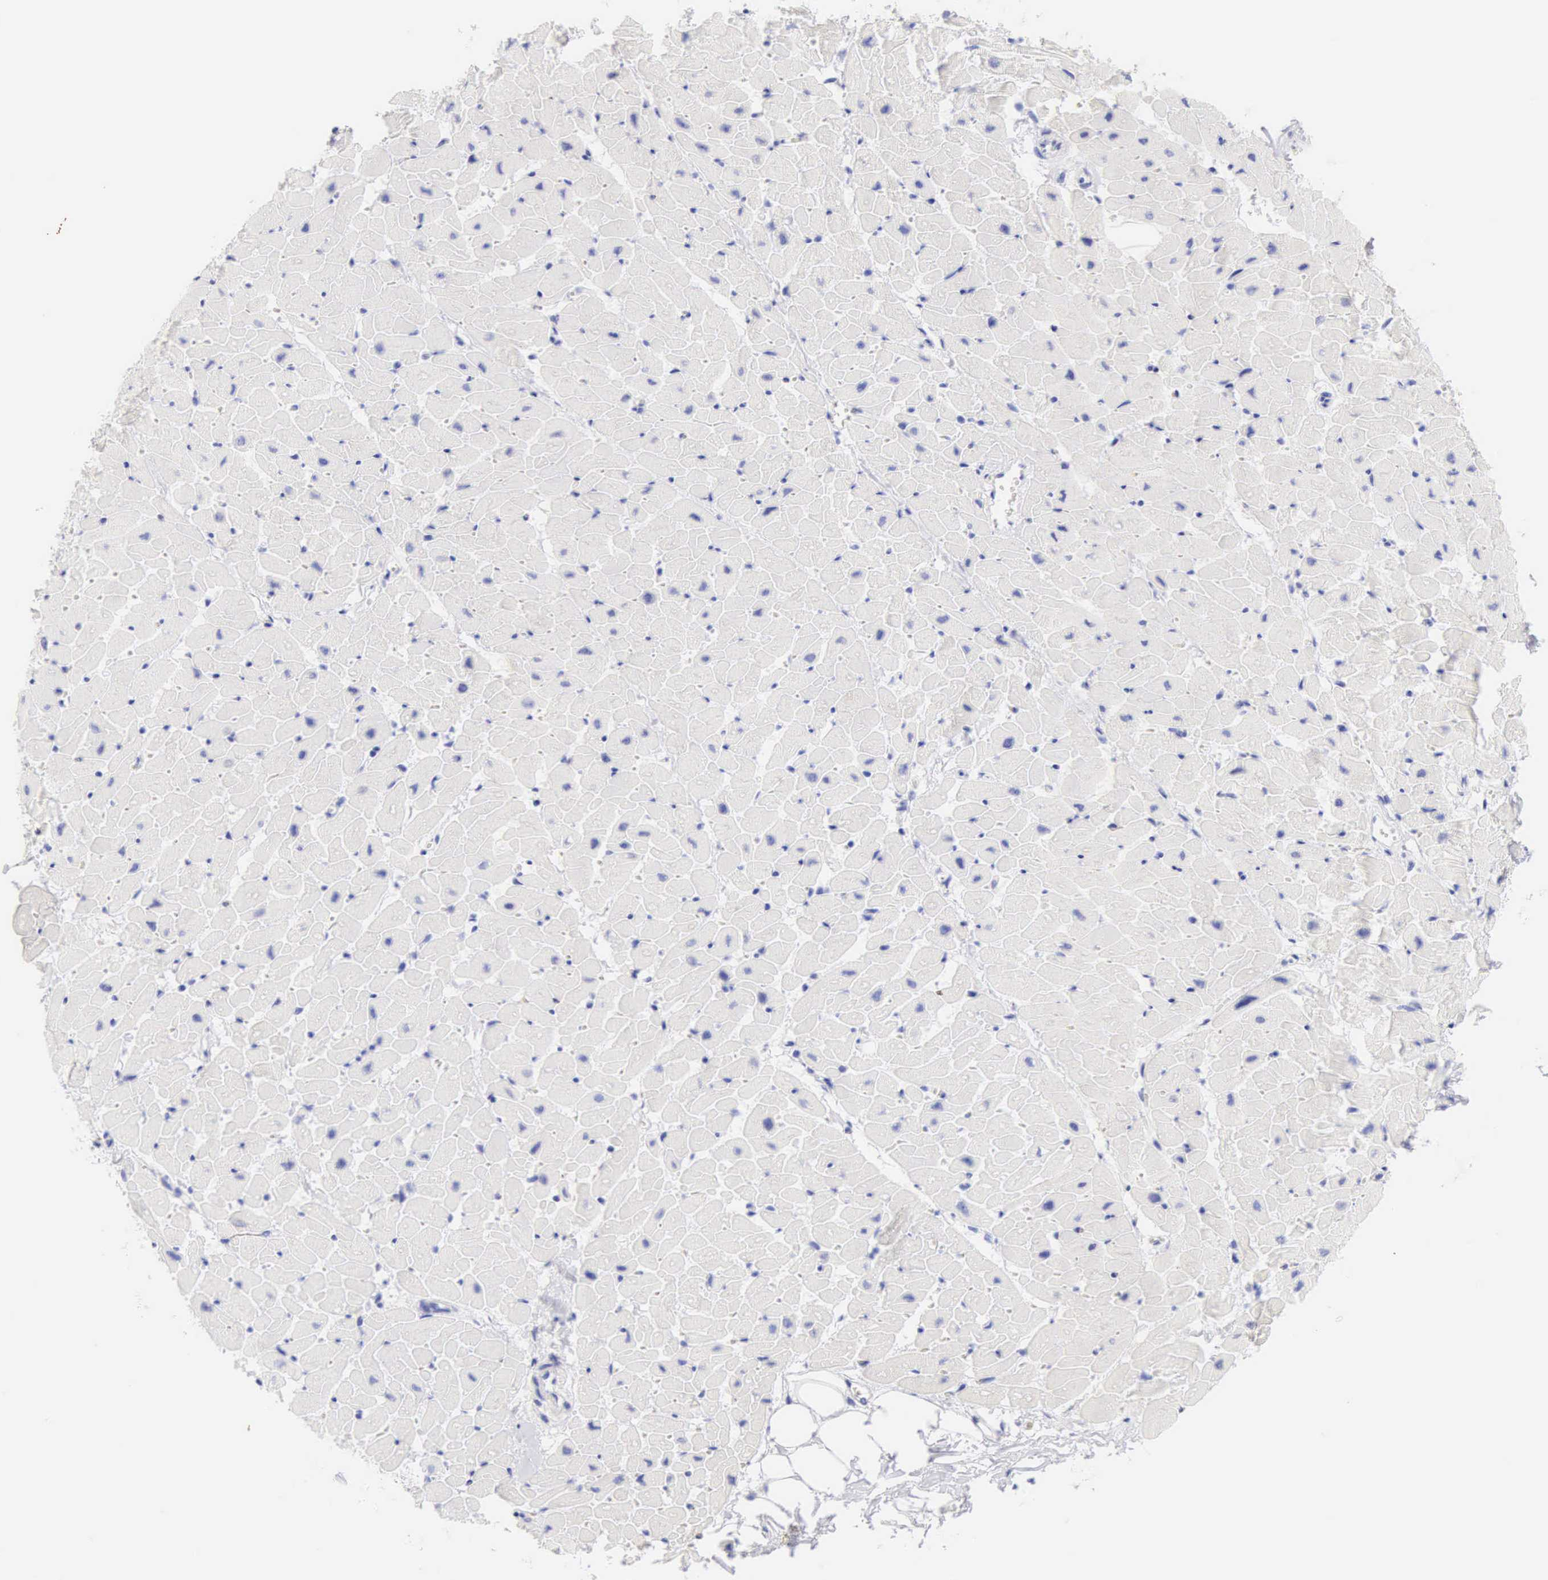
{"staining": {"intensity": "negative", "quantity": "none", "location": "none"}, "tissue": "heart muscle", "cell_type": "Cardiomyocytes", "image_type": "normal", "snomed": [{"axis": "morphology", "description": "Normal tissue, NOS"}, {"axis": "topography", "description": "Heart"}], "caption": "This photomicrograph is of unremarkable heart muscle stained with immunohistochemistry (IHC) to label a protein in brown with the nuclei are counter-stained blue. There is no staining in cardiomyocytes. (Brightfield microscopy of DAB (3,3'-diaminobenzidine) immunohistochemistry (IHC) at high magnification).", "gene": "CDKN2A", "patient": {"sex": "female", "age": 19}}